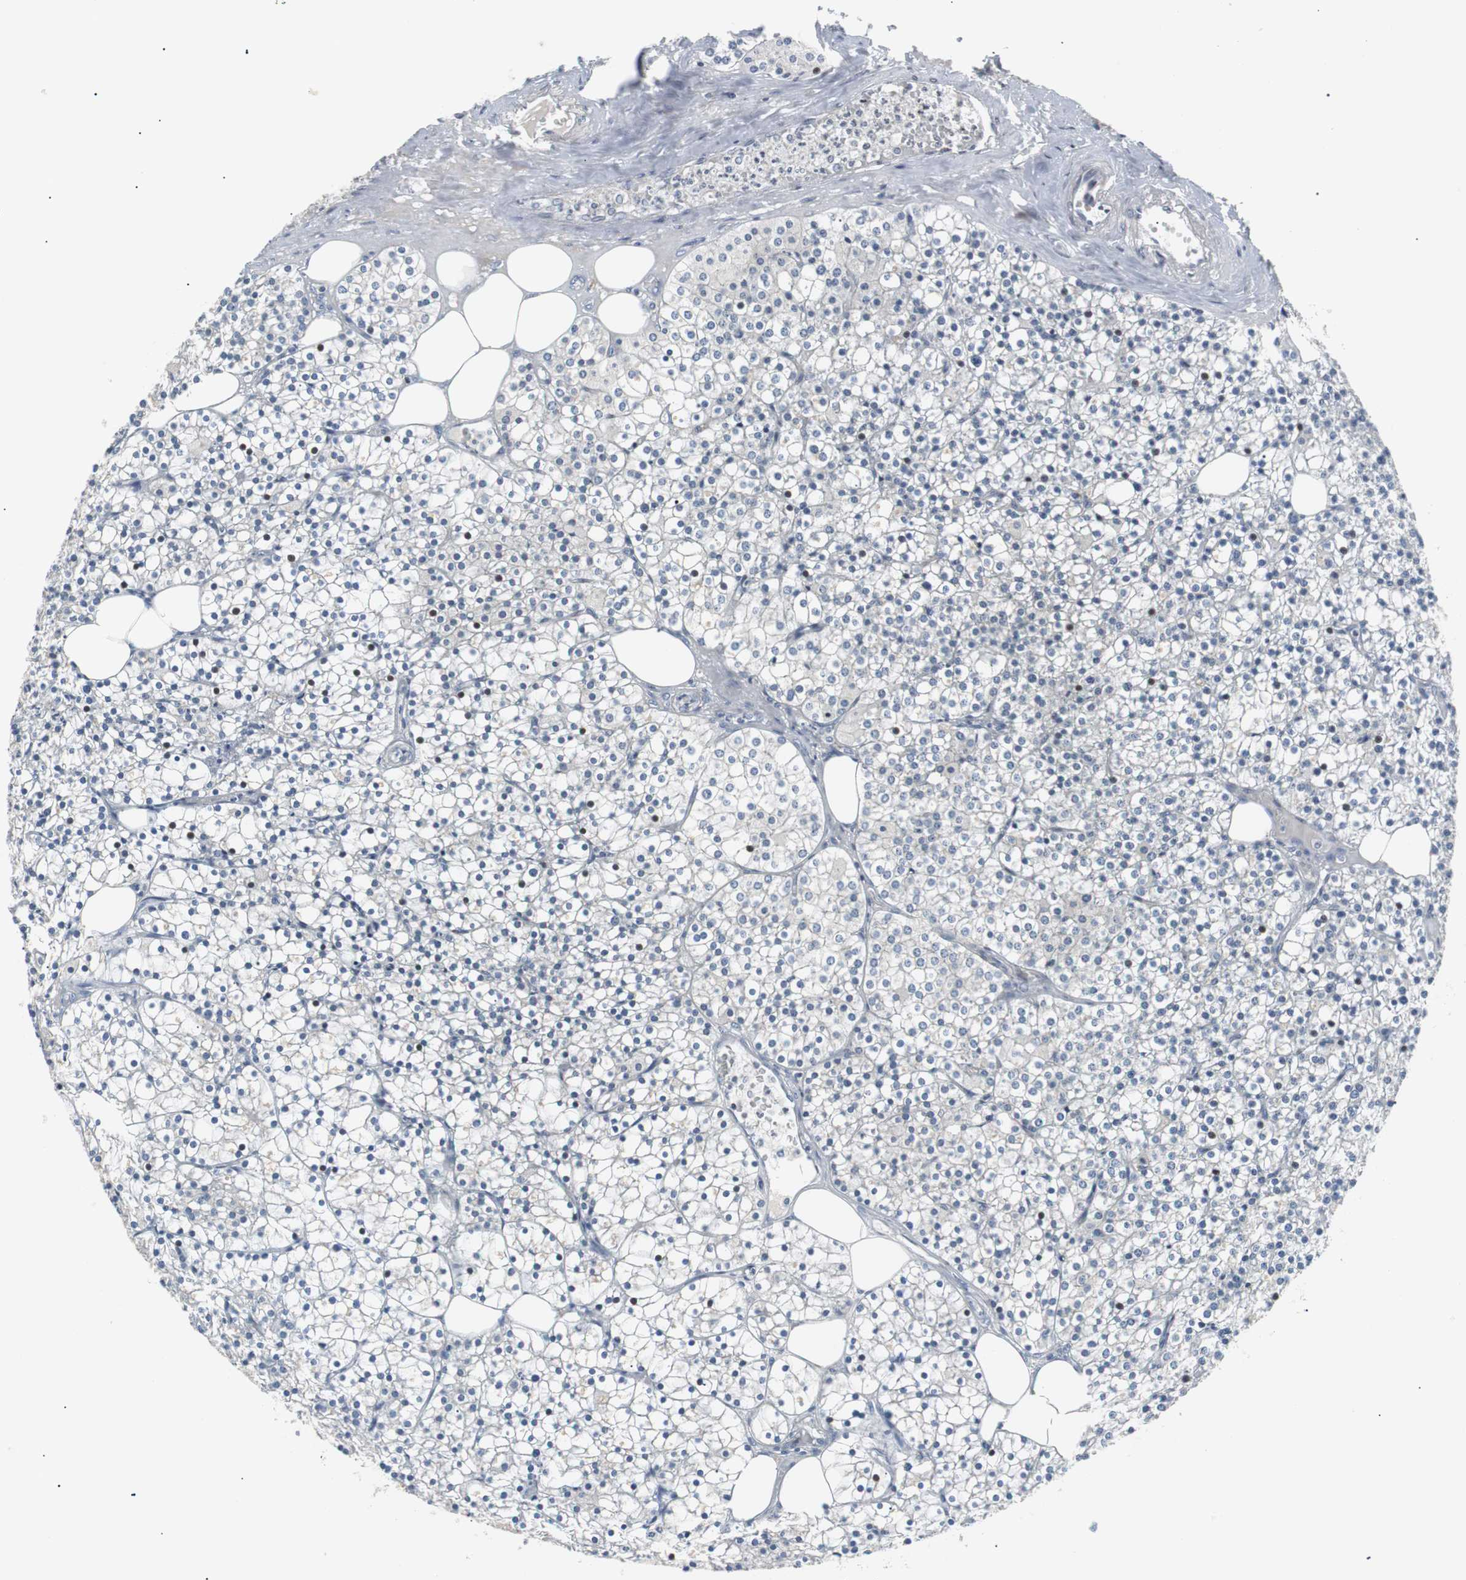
{"staining": {"intensity": "negative", "quantity": "none", "location": "none"}, "tissue": "parathyroid gland", "cell_type": "Glandular cells", "image_type": "normal", "snomed": [{"axis": "morphology", "description": "Normal tissue, NOS"}, {"axis": "topography", "description": "Parathyroid gland"}], "caption": "Immunohistochemistry histopathology image of benign parathyroid gland stained for a protein (brown), which reveals no positivity in glandular cells. (Brightfield microscopy of DAB immunohistochemistry at high magnification).", "gene": "MAP2K4", "patient": {"sex": "female", "age": 63}}